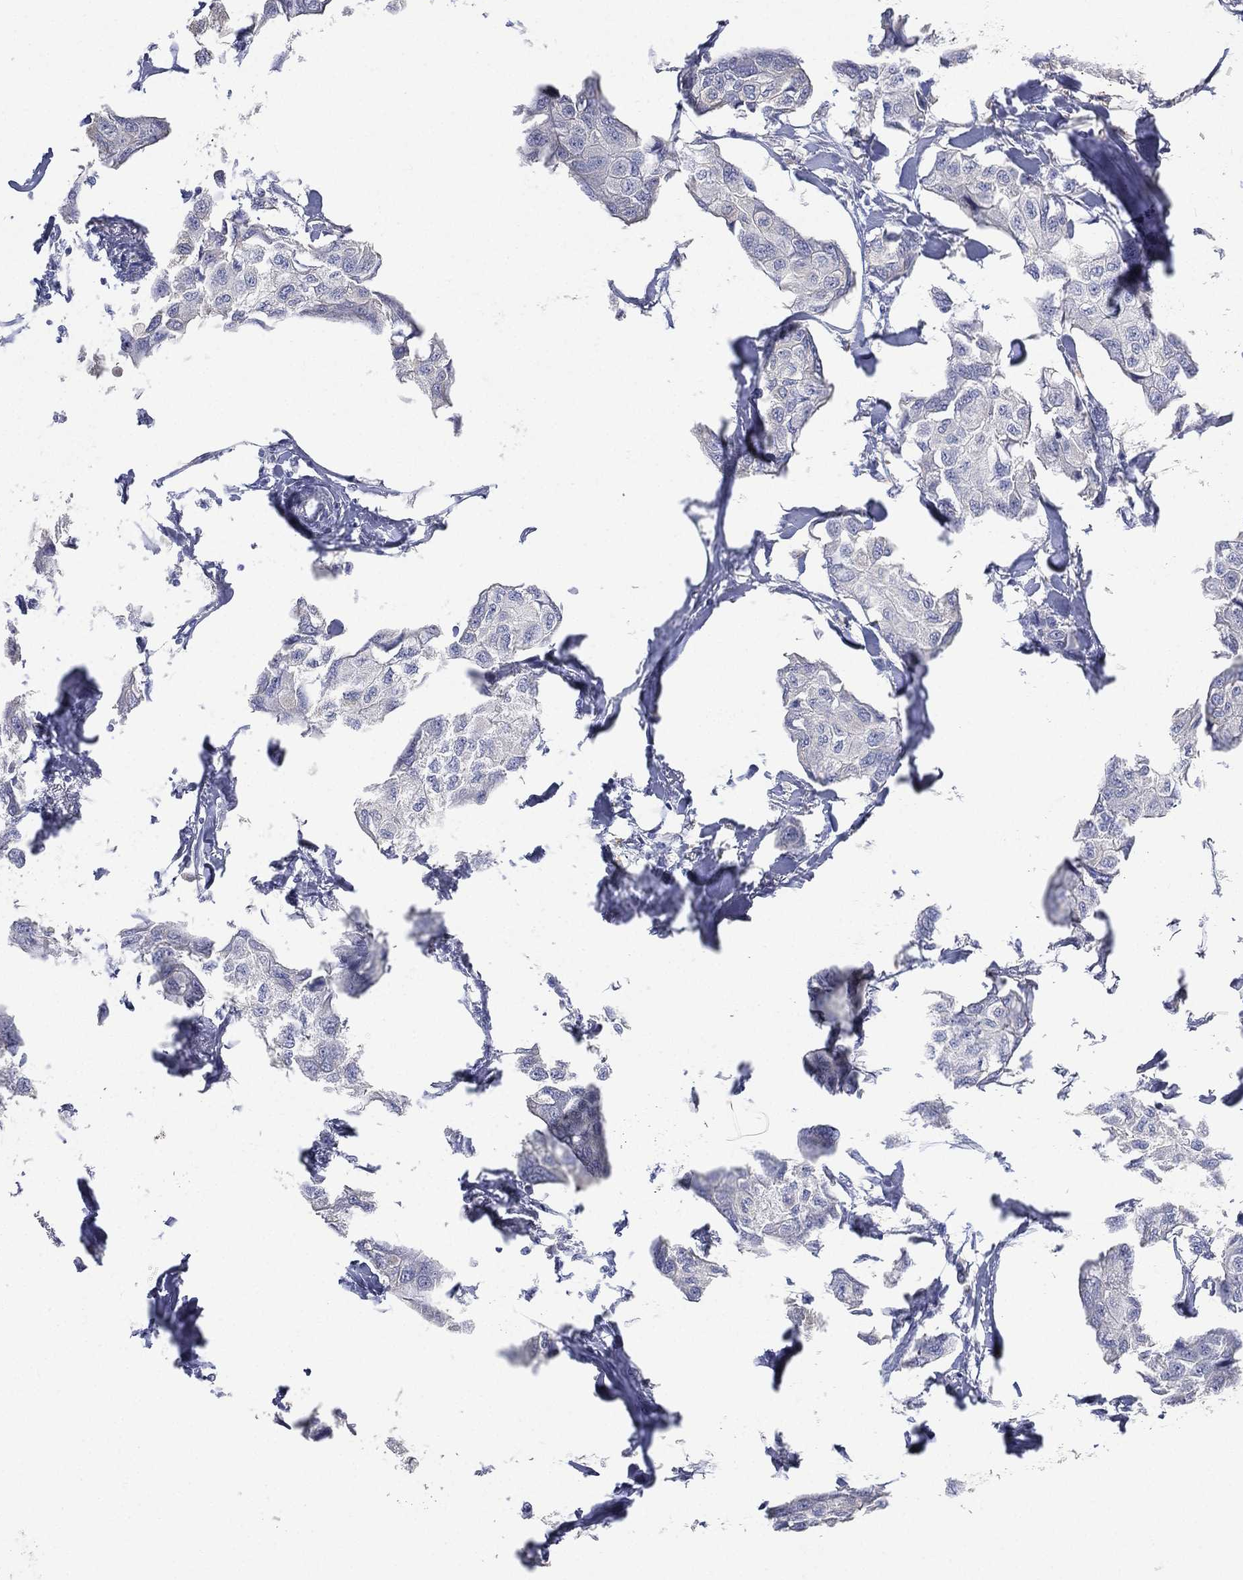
{"staining": {"intensity": "negative", "quantity": "none", "location": "none"}, "tissue": "breast cancer", "cell_type": "Tumor cells", "image_type": "cancer", "snomed": [{"axis": "morphology", "description": "Duct carcinoma"}, {"axis": "topography", "description": "Breast"}], "caption": "Human breast cancer stained for a protein using IHC demonstrates no positivity in tumor cells.", "gene": "FMO1", "patient": {"sex": "female", "age": 80}}